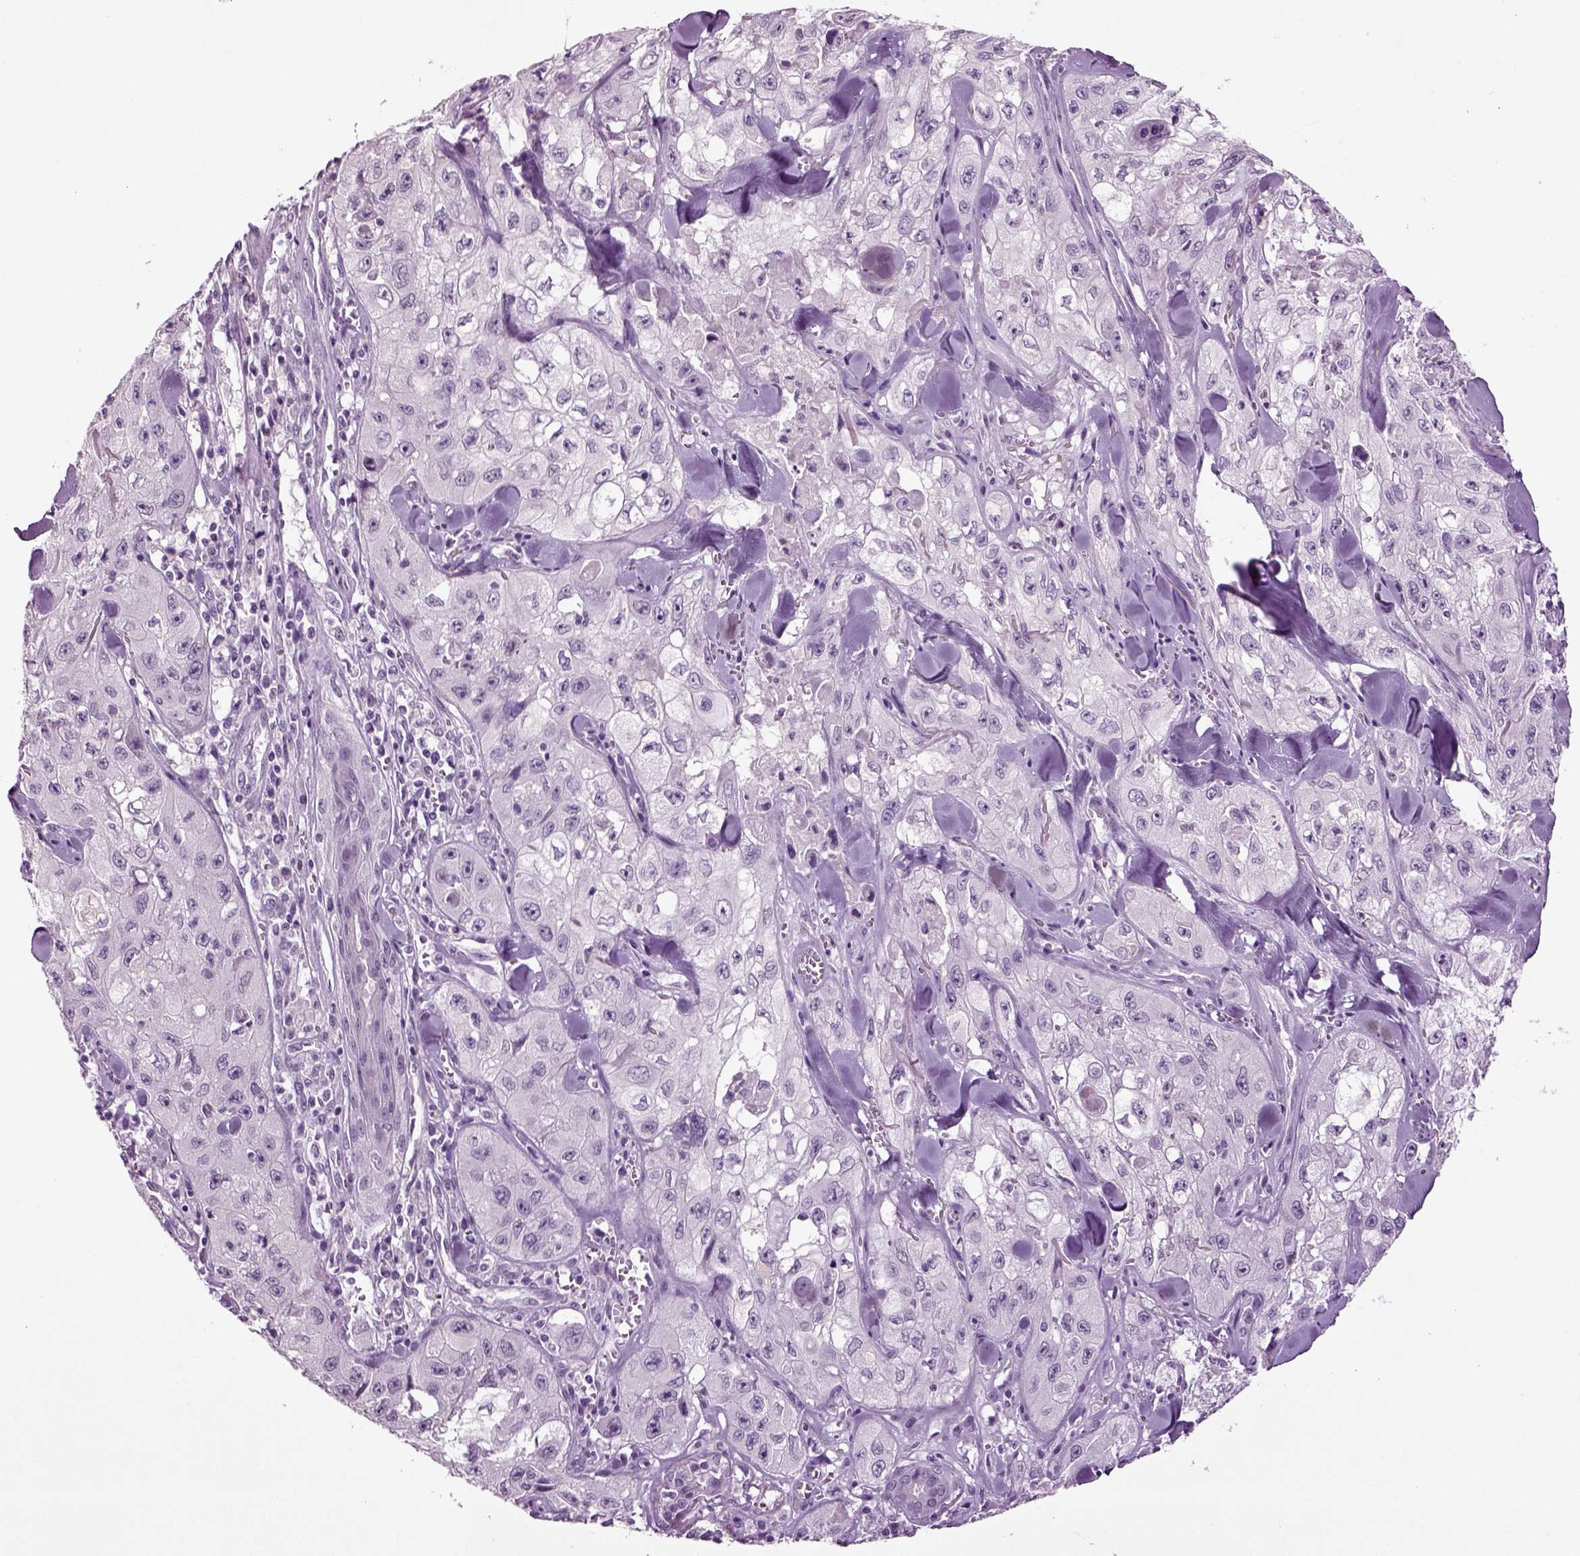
{"staining": {"intensity": "negative", "quantity": "none", "location": "none"}, "tissue": "skin cancer", "cell_type": "Tumor cells", "image_type": "cancer", "snomed": [{"axis": "morphology", "description": "Squamous cell carcinoma, NOS"}, {"axis": "topography", "description": "Skin"}, {"axis": "topography", "description": "Subcutis"}], "caption": "High power microscopy image of an IHC image of skin squamous cell carcinoma, revealing no significant expression in tumor cells. Brightfield microscopy of immunohistochemistry (IHC) stained with DAB (brown) and hematoxylin (blue), captured at high magnification.", "gene": "SLC17A6", "patient": {"sex": "male", "age": 73}}